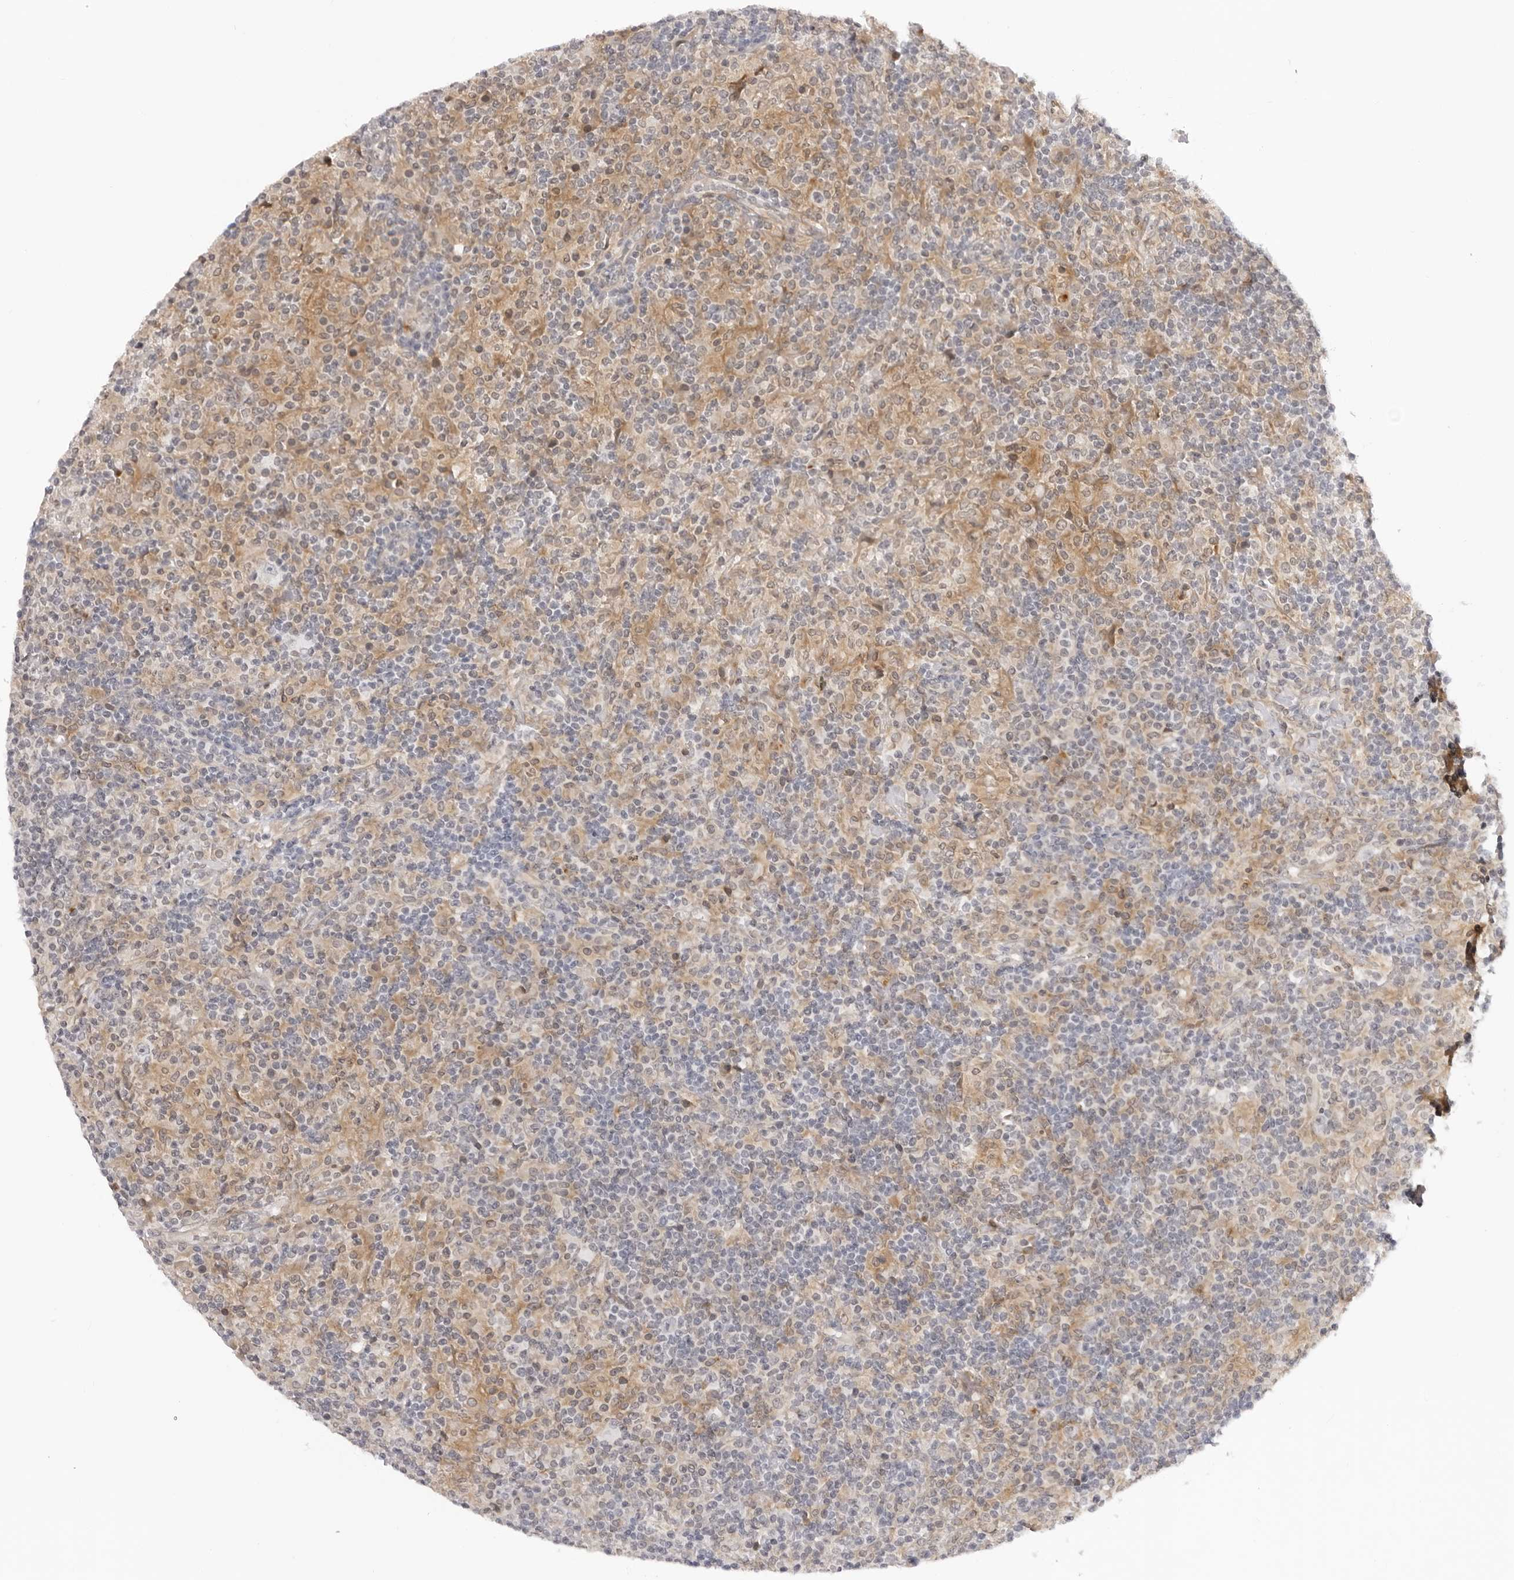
{"staining": {"intensity": "negative", "quantity": "none", "location": "none"}, "tissue": "lymphoma", "cell_type": "Tumor cells", "image_type": "cancer", "snomed": [{"axis": "morphology", "description": "Hodgkin's disease, NOS"}, {"axis": "topography", "description": "Lymph node"}], "caption": "Hodgkin's disease stained for a protein using immunohistochemistry shows no staining tumor cells.", "gene": "SRGAP2", "patient": {"sex": "male", "age": 70}}